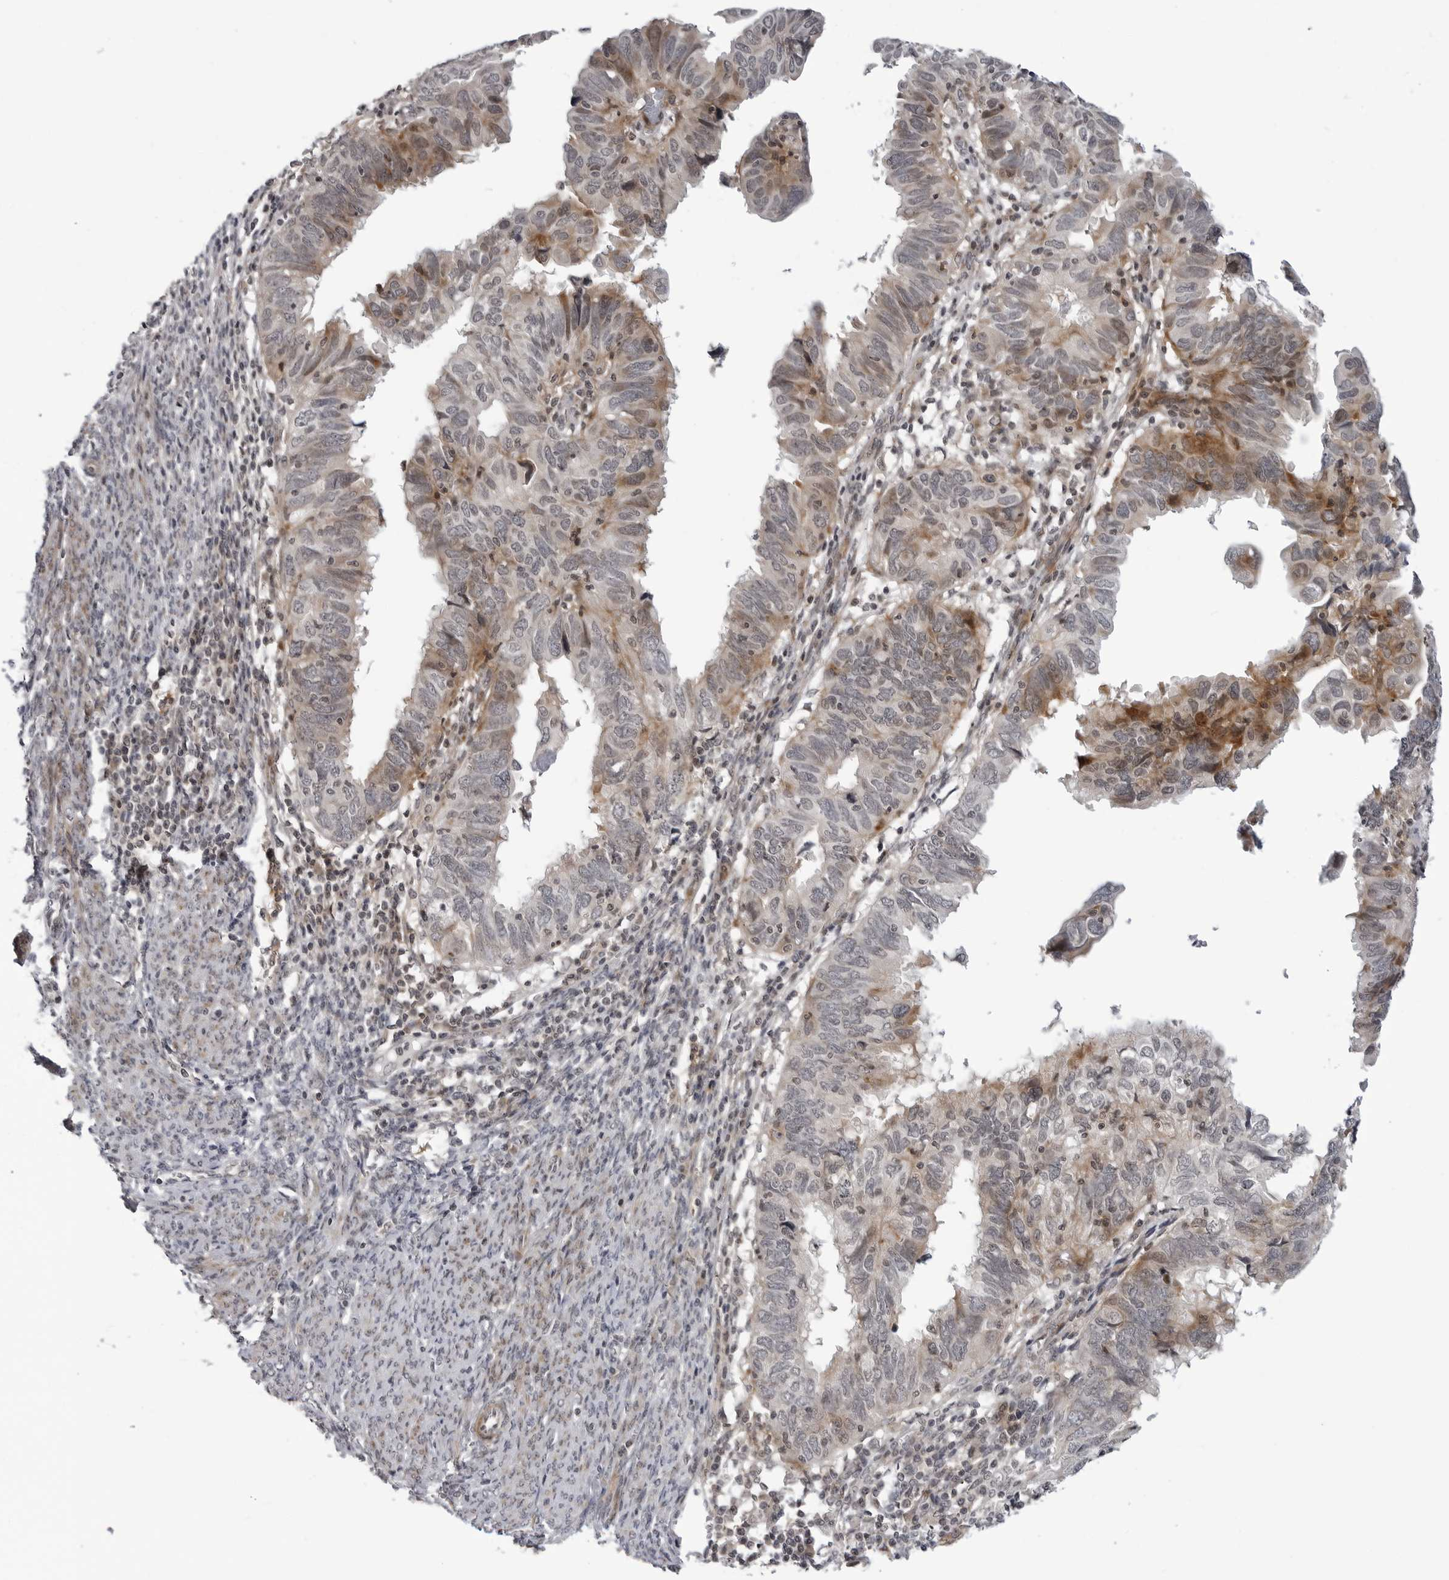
{"staining": {"intensity": "moderate", "quantity": "<25%", "location": "cytoplasmic/membranous"}, "tissue": "endometrial cancer", "cell_type": "Tumor cells", "image_type": "cancer", "snomed": [{"axis": "morphology", "description": "Adenocarcinoma, NOS"}, {"axis": "topography", "description": "Uterus"}], "caption": "Endometrial cancer (adenocarcinoma) stained for a protein displays moderate cytoplasmic/membranous positivity in tumor cells.", "gene": "ADAMTS5", "patient": {"sex": "female", "age": 77}}